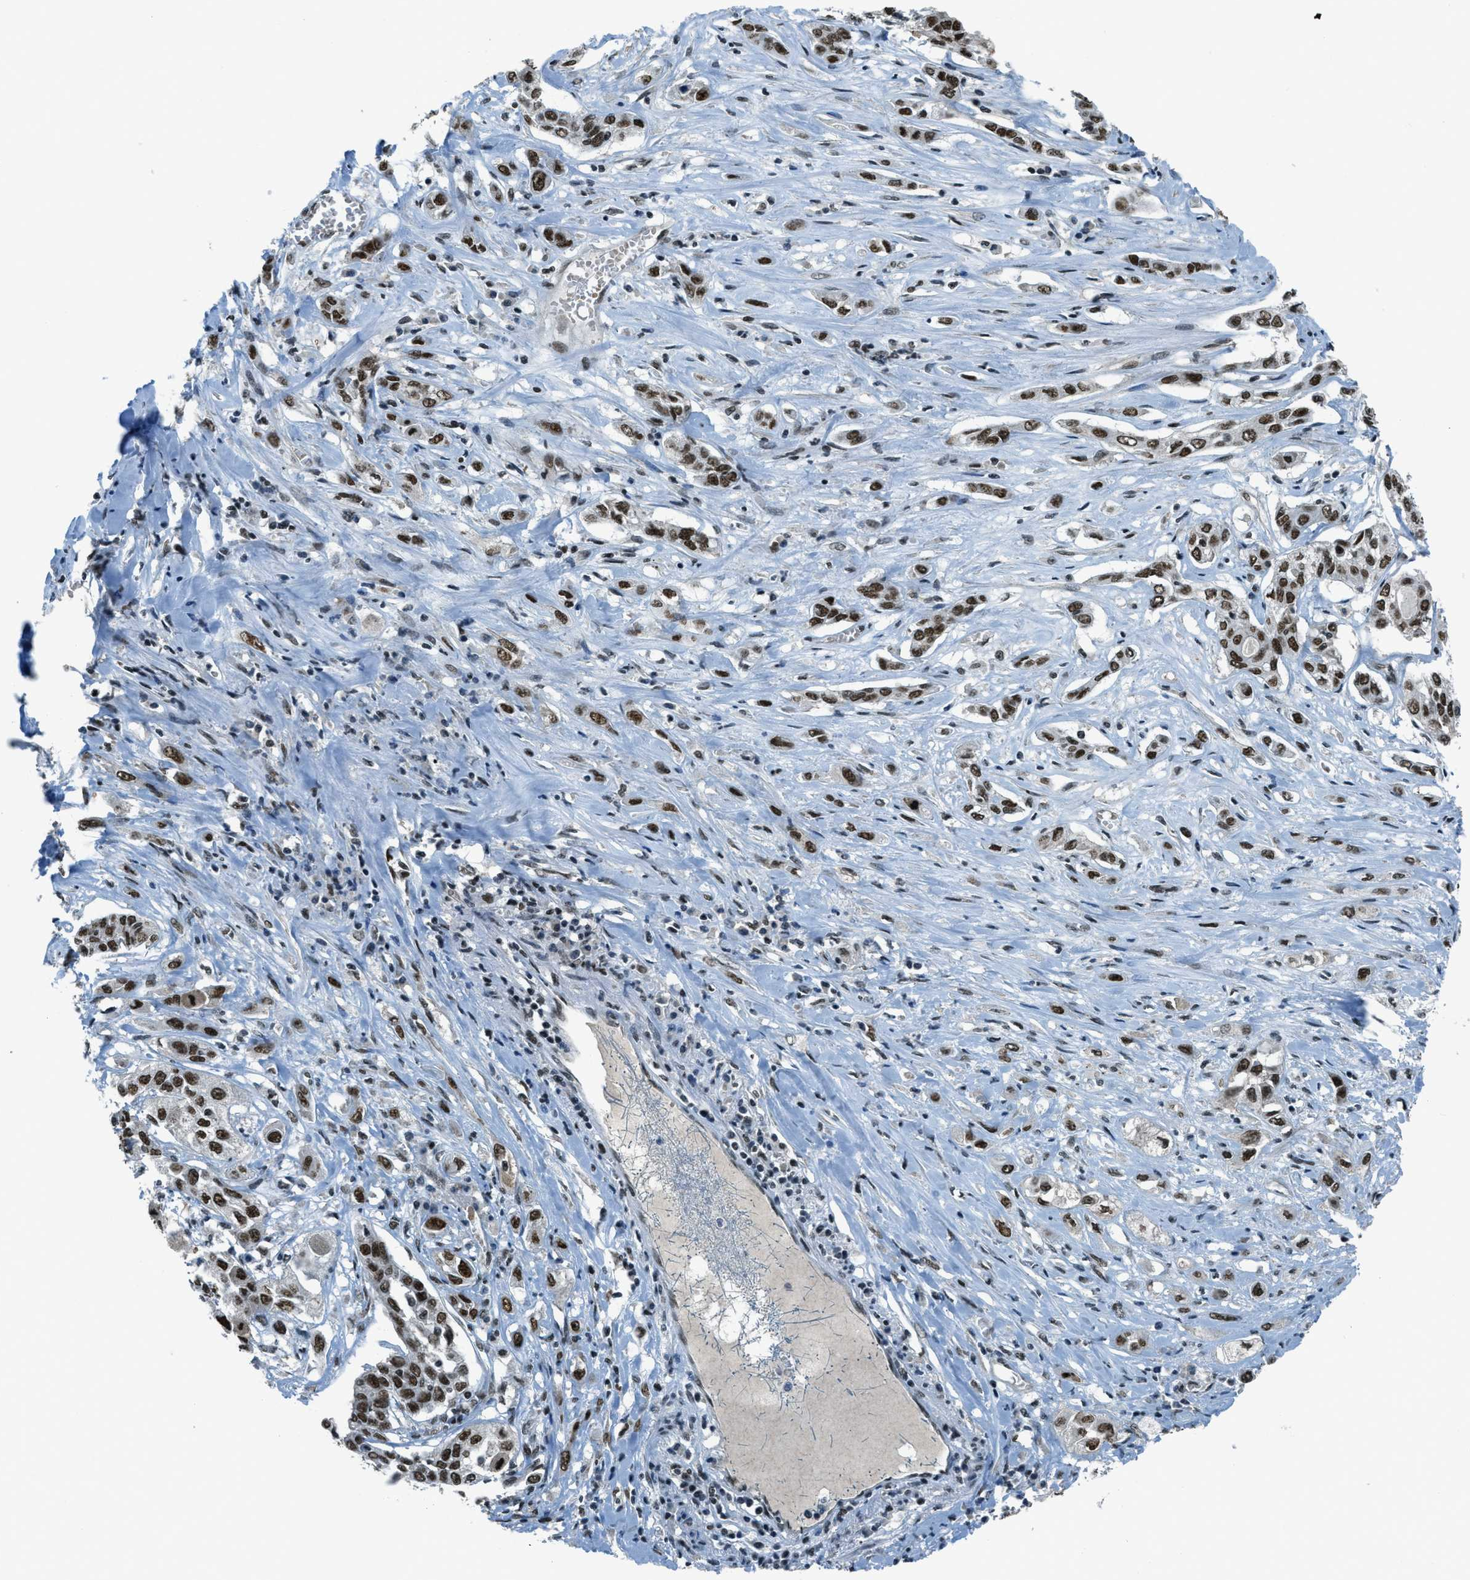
{"staining": {"intensity": "strong", "quantity": ">75%", "location": "nuclear"}, "tissue": "lung cancer", "cell_type": "Tumor cells", "image_type": "cancer", "snomed": [{"axis": "morphology", "description": "Squamous cell carcinoma, NOS"}, {"axis": "topography", "description": "Lung"}], "caption": "Brown immunohistochemical staining in human squamous cell carcinoma (lung) shows strong nuclear expression in approximately >75% of tumor cells. The protein is stained brown, and the nuclei are stained in blue (DAB (3,3'-diaminobenzidine) IHC with brightfield microscopy, high magnification).", "gene": "KLF6", "patient": {"sex": "male", "age": 71}}